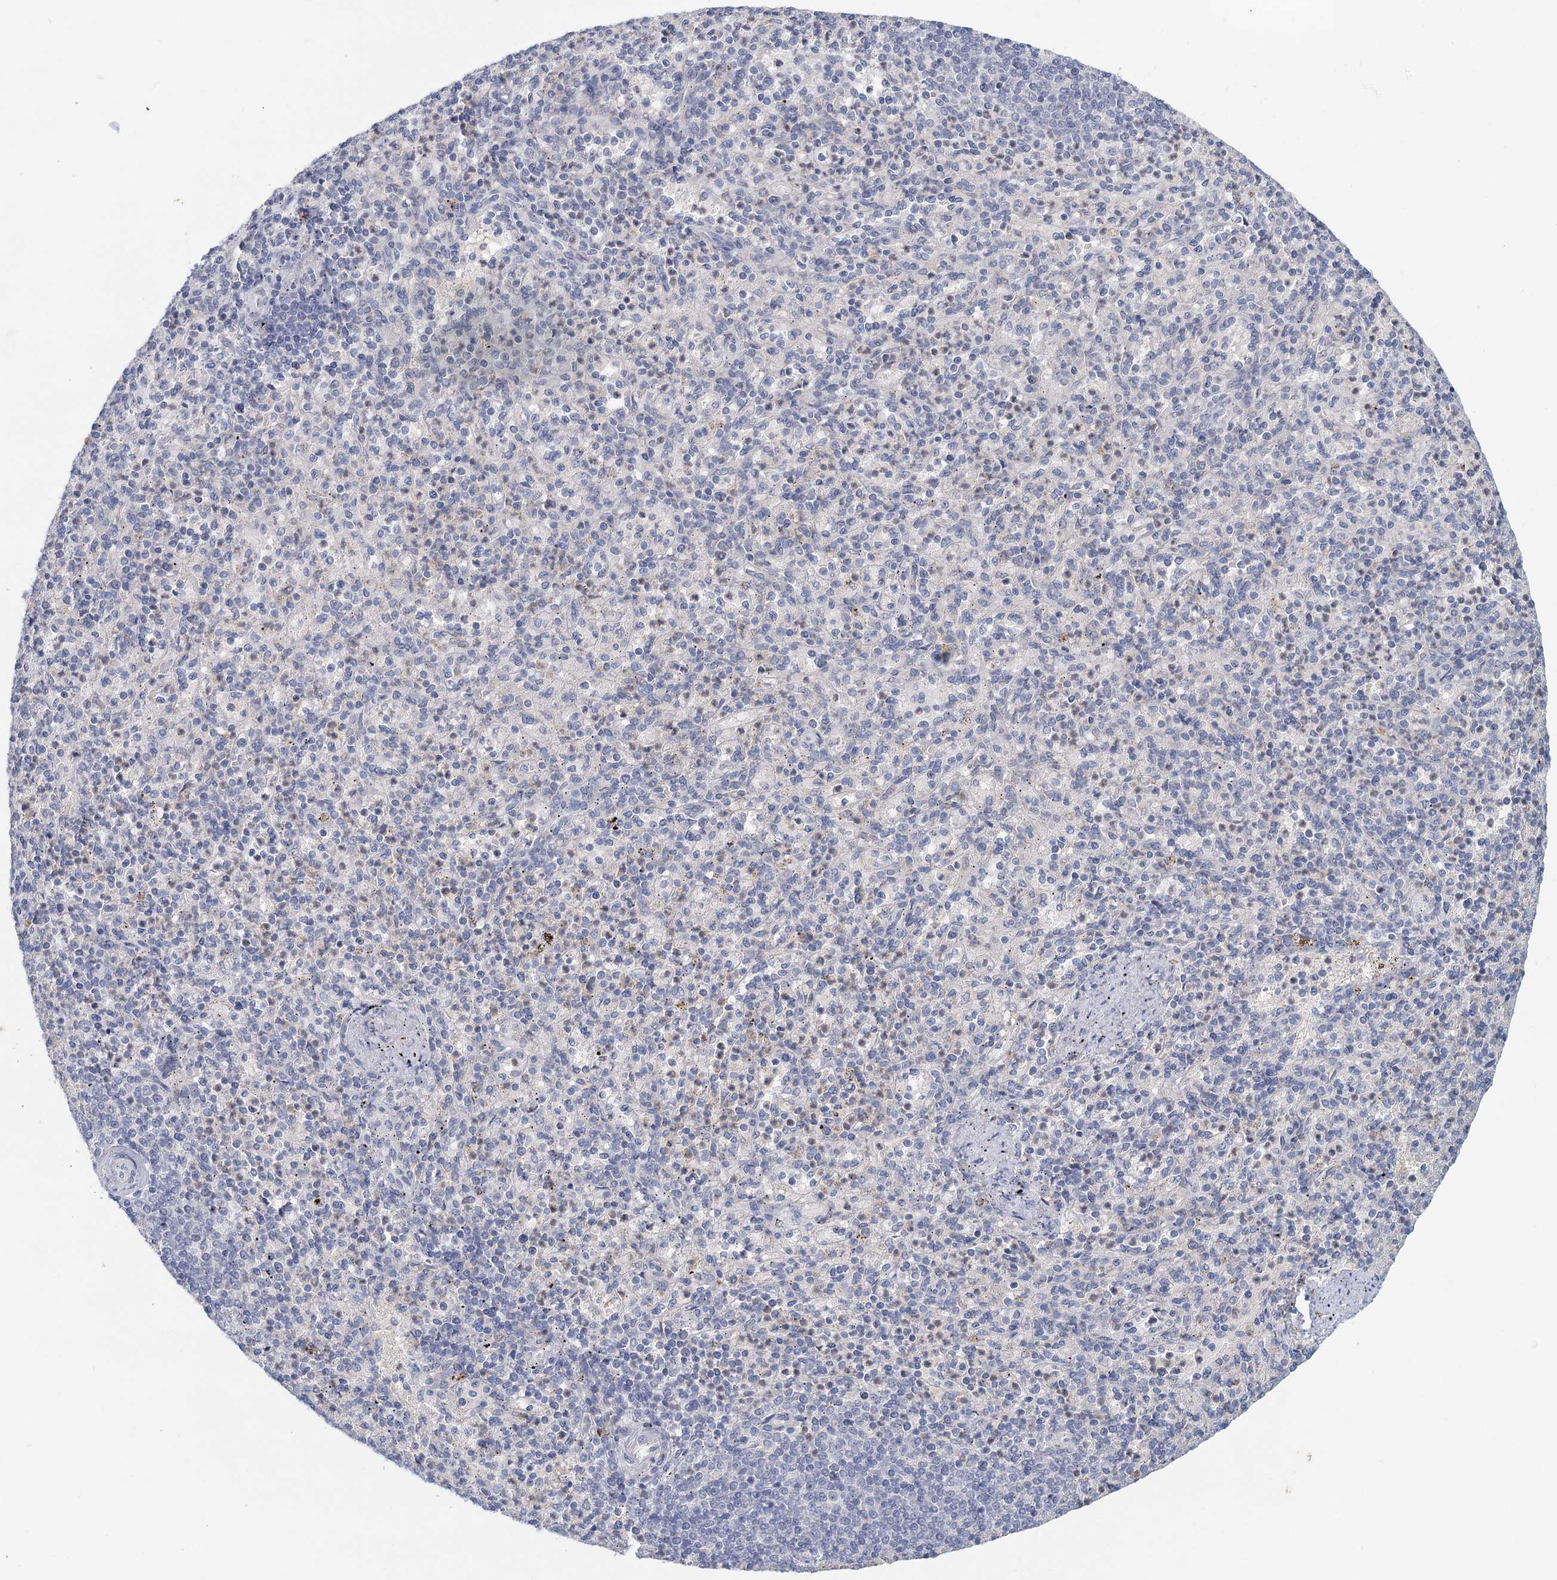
{"staining": {"intensity": "negative", "quantity": "none", "location": "none"}, "tissue": "spleen", "cell_type": "Cells in red pulp", "image_type": "normal", "snomed": [{"axis": "morphology", "description": "Normal tissue, NOS"}, {"axis": "topography", "description": "Spleen"}], "caption": "Immunohistochemistry of unremarkable human spleen exhibits no expression in cells in red pulp. (DAB (3,3'-diaminobenzidine) IHC visualized using brightfield microscopy, high magnification).", "gene": "MYO7B", "patient": {"sex": "female", "age": 74}}